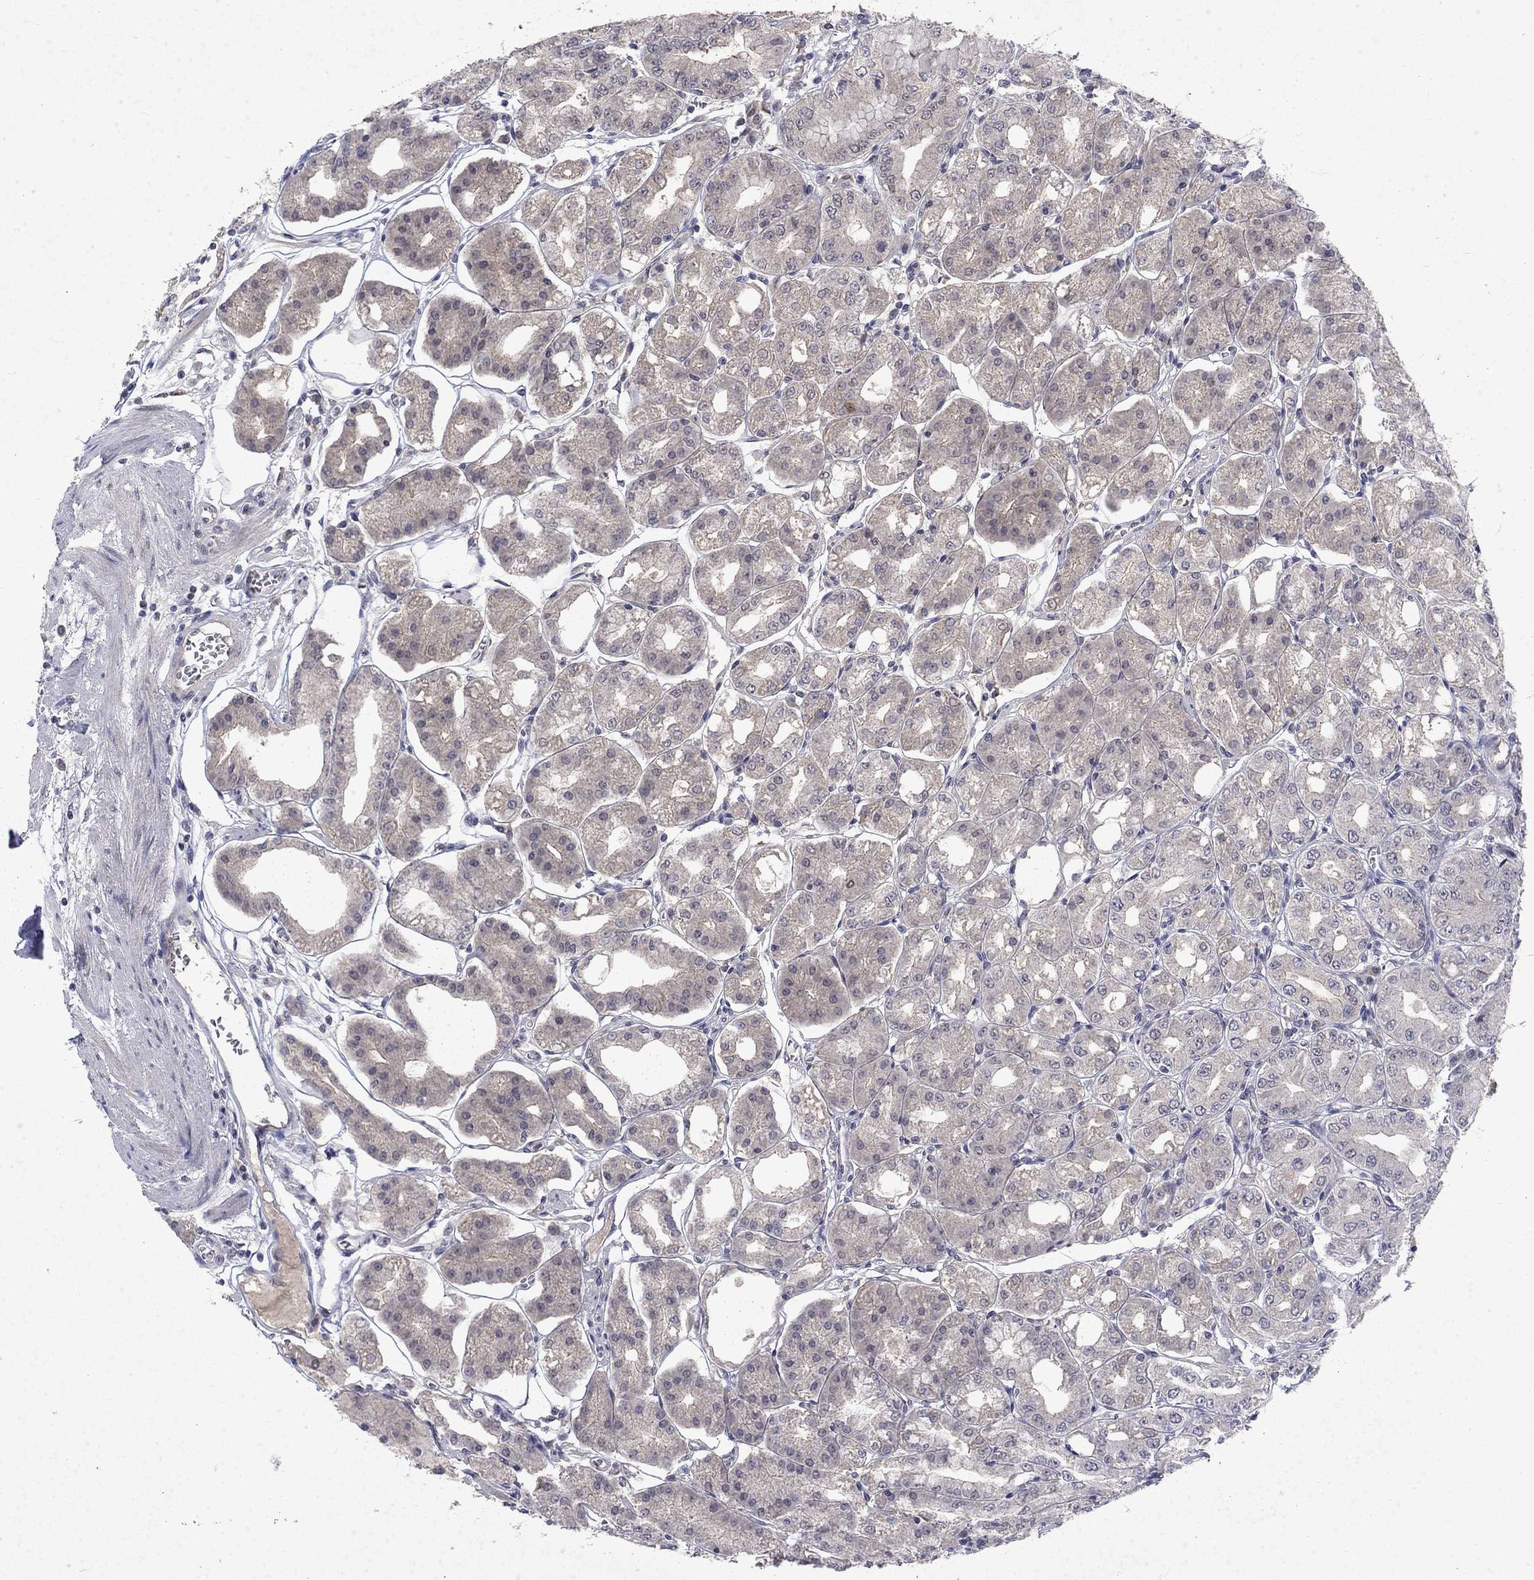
{"staining": {"intensity": "weak", "quantity": "<25%", "location": "cytoplasmic/membranous"}, "tissue": "stomach", "cell_type": "Glandular cells", "image_type": "normal", "snomed": [{"axis": "morphology", "description": "Normal tissue, NOS"}, {"axis": "topography", "description": "Stomach, lower"}], "caption": "Immunohistochemistry of benign human stomach demonstrates no positivity in glandular cells. (Stains: DAB IHC with hematoxylin counter stain, Microscopy: brightfield microscopy at high magnification).", "gene": "CHAT", "patient": {"sex": "male", "age": 71}}